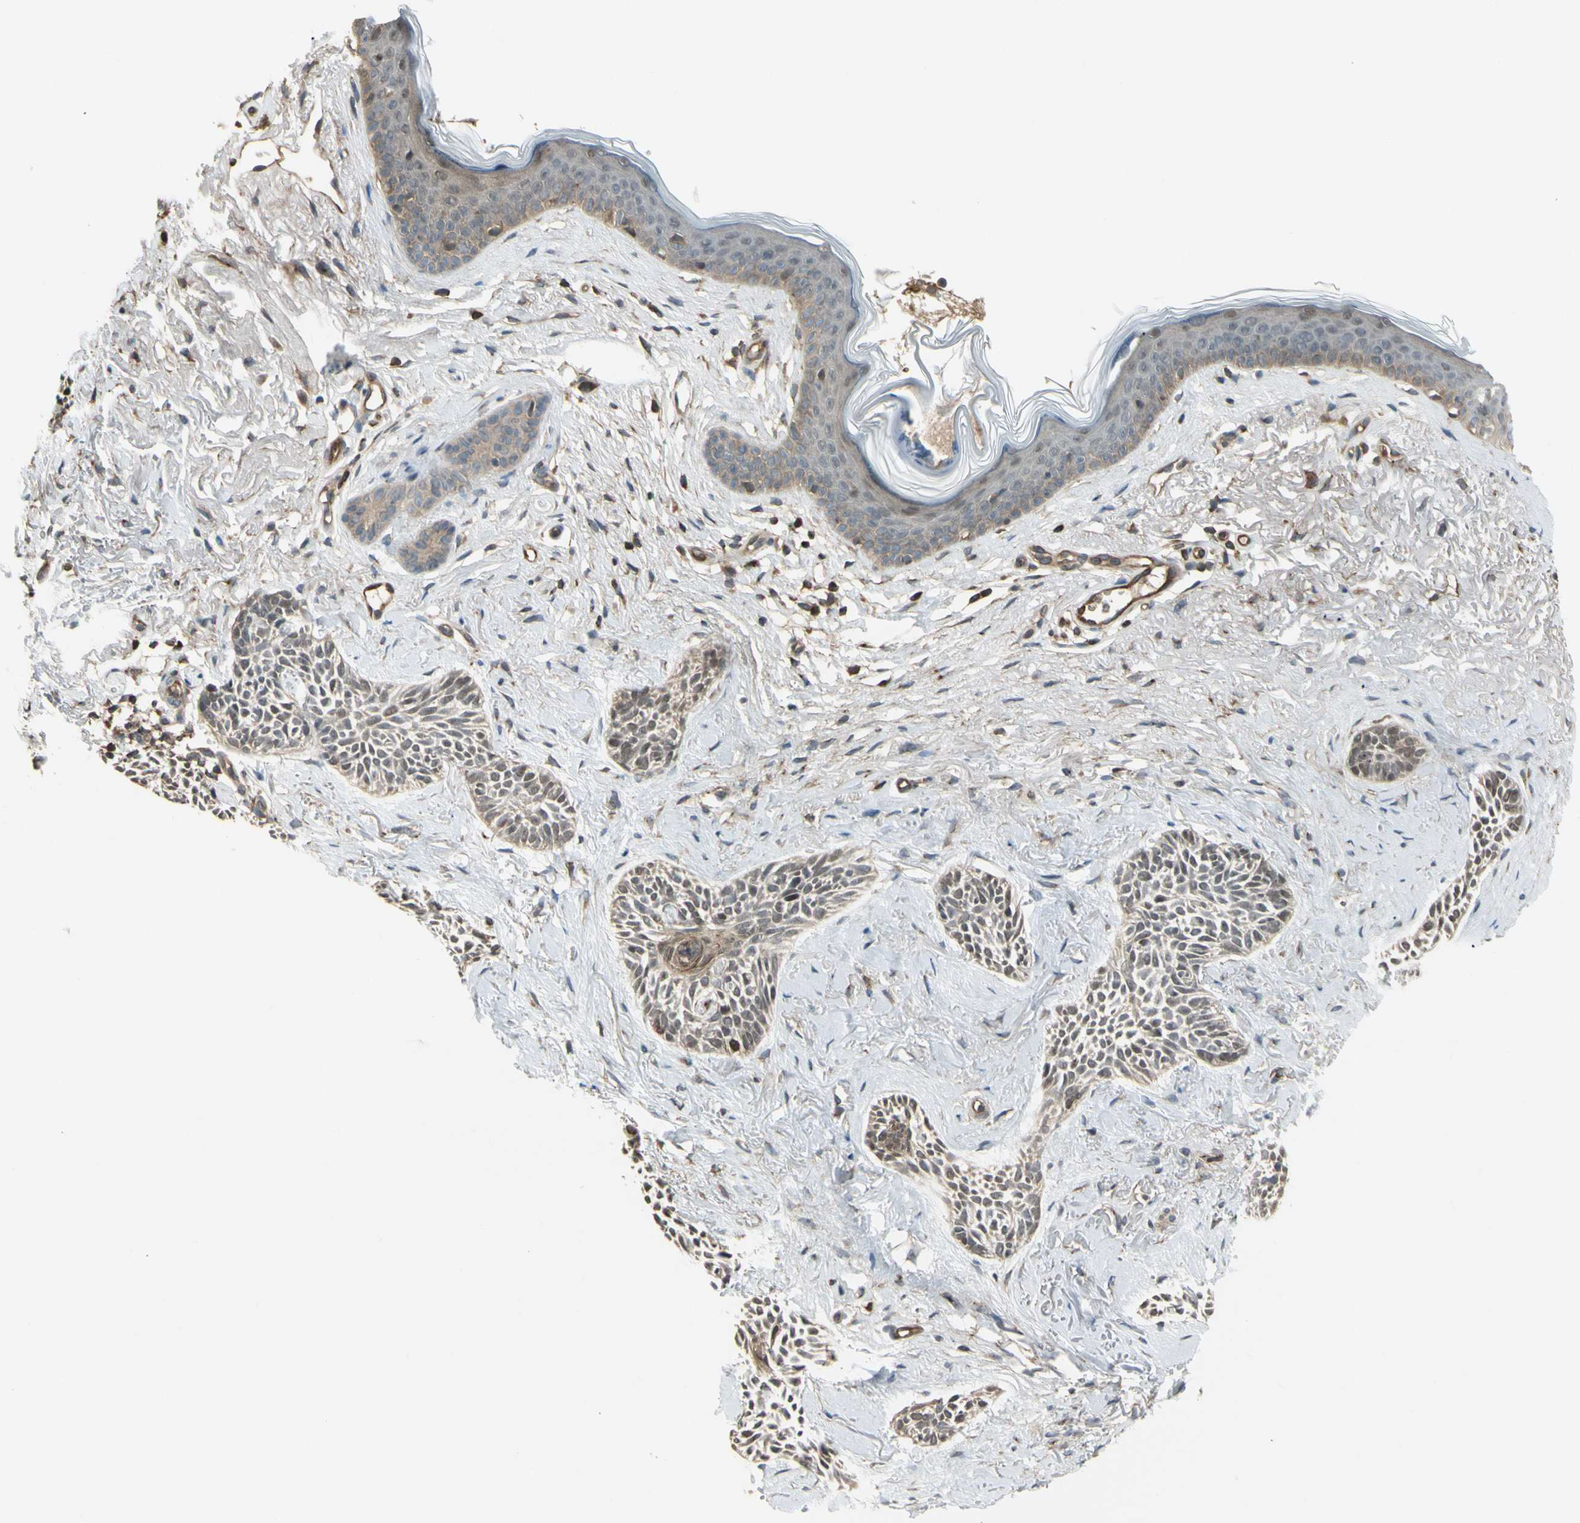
{"staining": {"intensity": "moderate", "quantity": "25%-75%", "location": "cytoplasmic/membranous,nuclear"}, "tissue": "skin cancer", "cell_type": "Tumor cells", "image_type": "cancer", "snomed": [{"axis": "morphology", "description": "Normal tissue, NOS"}, {"axis": "morphology", "description": "Basal cell carcinoma"}, {"axis": "topography", "description": "Skin"}], "caption": "Immunohistochemical staining of human basal cell carcinoma (skin) exhibits moderate cytoplasmic/membranous and nuclear protein expression in about 25%-75% of tumor cells.", "gene": "FLII", "patient": {"sex": "female", "age": 84}}